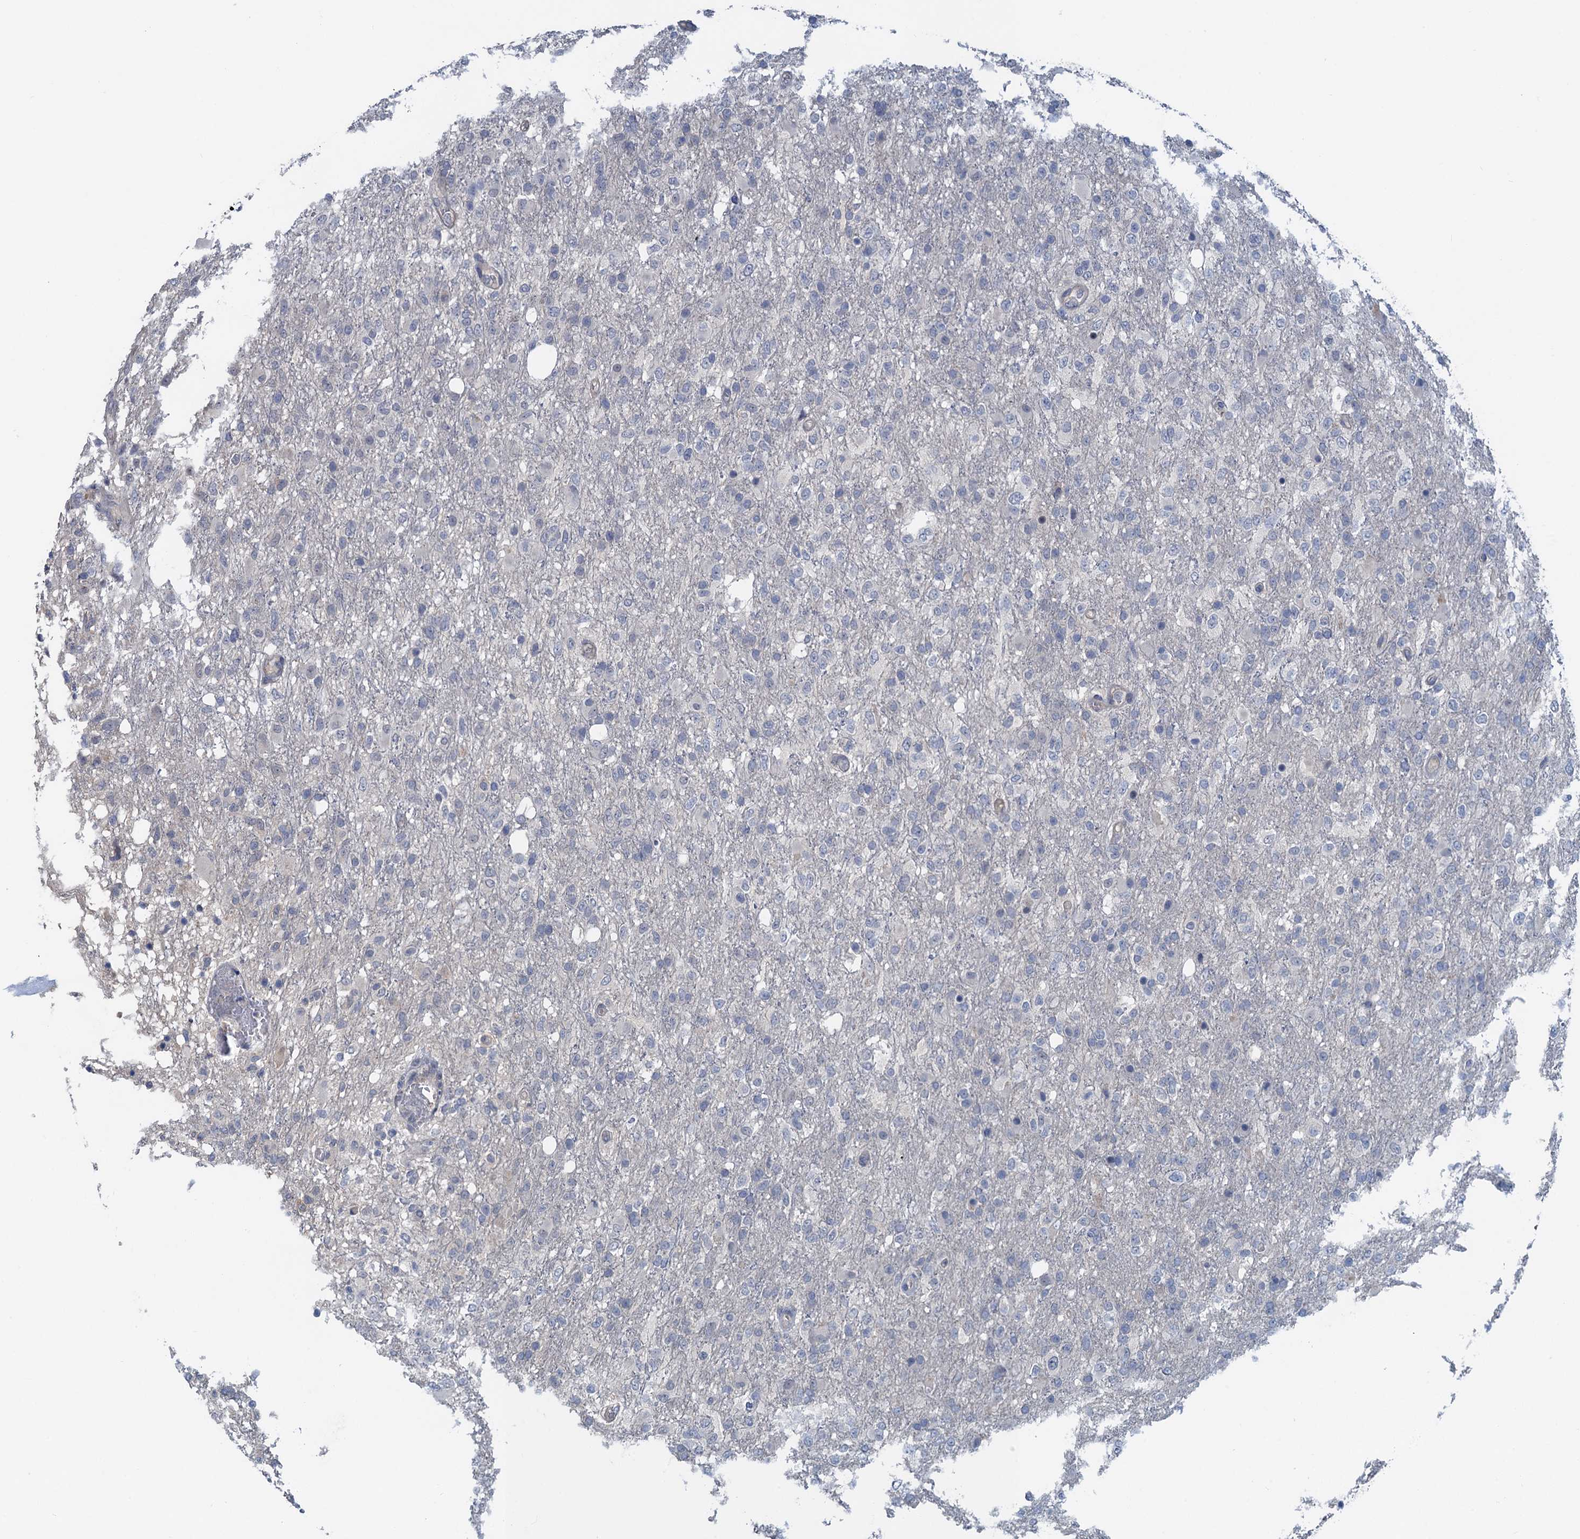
{"staining": {"intensity": "negative", "quantity": "none", "location": "none"}, "tissue": "glioma", "cell_type": "Tumor cells", "image_type": "cancer", "snomed": [{"axis": "morphology", "description": "Glioma, malignant, High grade"}, {"axis": "topography", "description": "Brain"}], "caption": "Image shows no significant protein expression in tumor cells of high-grade glioma (malignant).", "gene": "MYO16", "patient": {"sex": "female", "age": 74}}